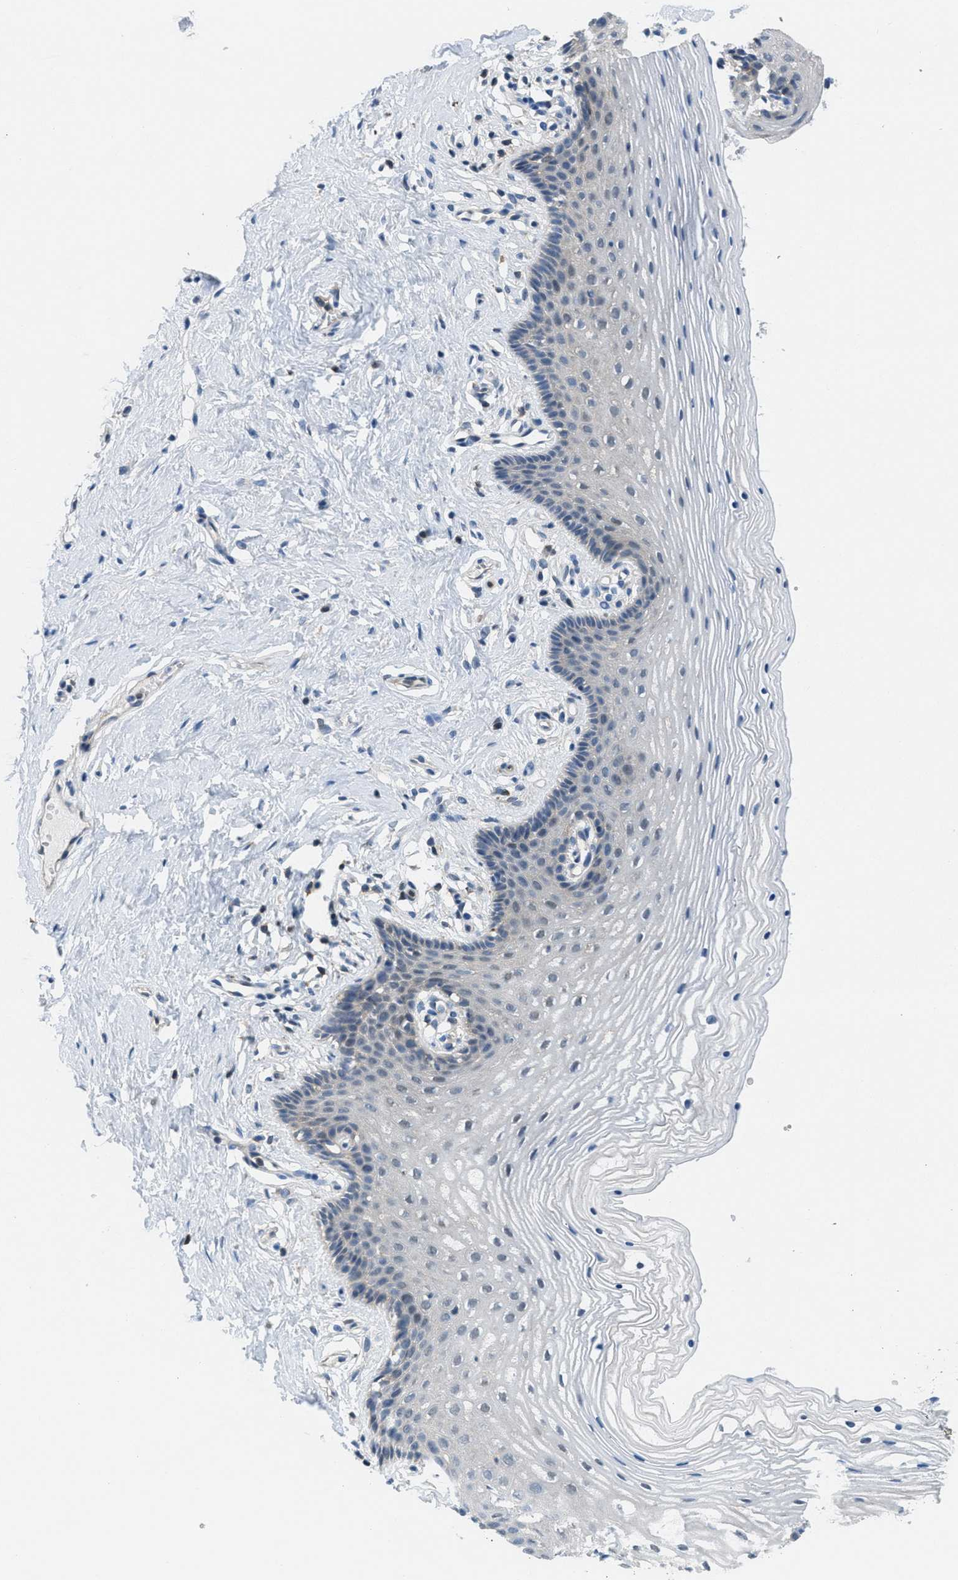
{"staining": {"intensity": "weak", "quantity": "<25%", "location": "cytoplasmic/membranous"}, "tissue": "vagina", "cell_type": "Squamous epithelial cells", "image_type": "normal", "snomed": [{"axis": "morphology", "description": "Normal tissue, NOS"}, {"axis": "topography", "description": "Vagina"}], "caption": "DAB immunohistochemical staining of unremarkable vagina reveals no significant positivity in squamous epithelial cells.", "gene": "PIP5K1C", "patient": {"sex": "female", "age": 32}}